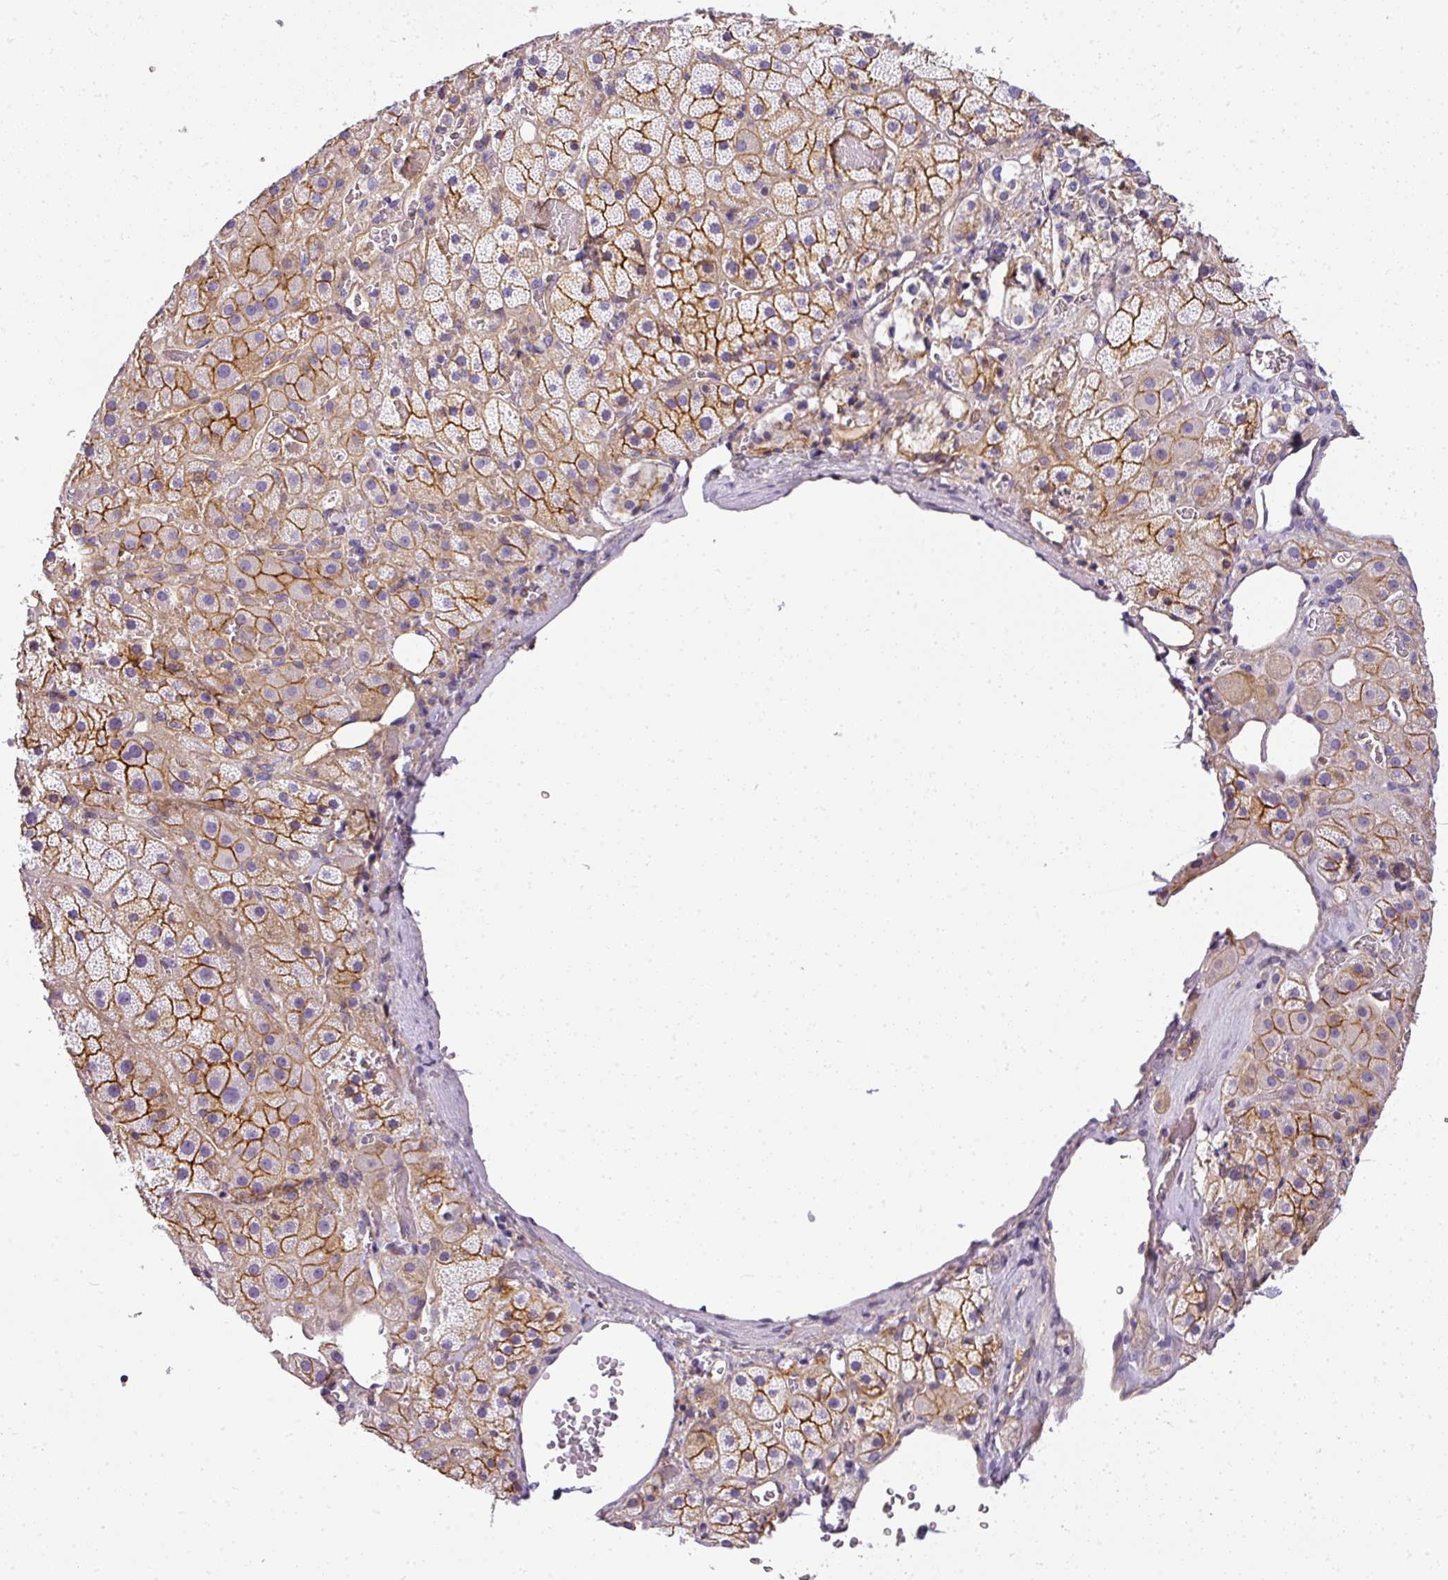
{"staining": {"intensity": "moderate", "quantity": ">75%", "location": "cytoplasmic/membranous"}, "tissue": "adrenal gland", "cell_type": "Glandular cells", "image_type": "normal", "snomed": [{"axis": "morphology", "description": "Normal tissue, NOS"}, {"axis": "topography", "description": "Adrenal gland"}], "caption": "Moderate cytoplasmic/membranous protein staining is identified in about >75% of glandular cells in adrenal gland.", "gene": "OR11H4", "patient": {"sex": "male", "age": 57}}